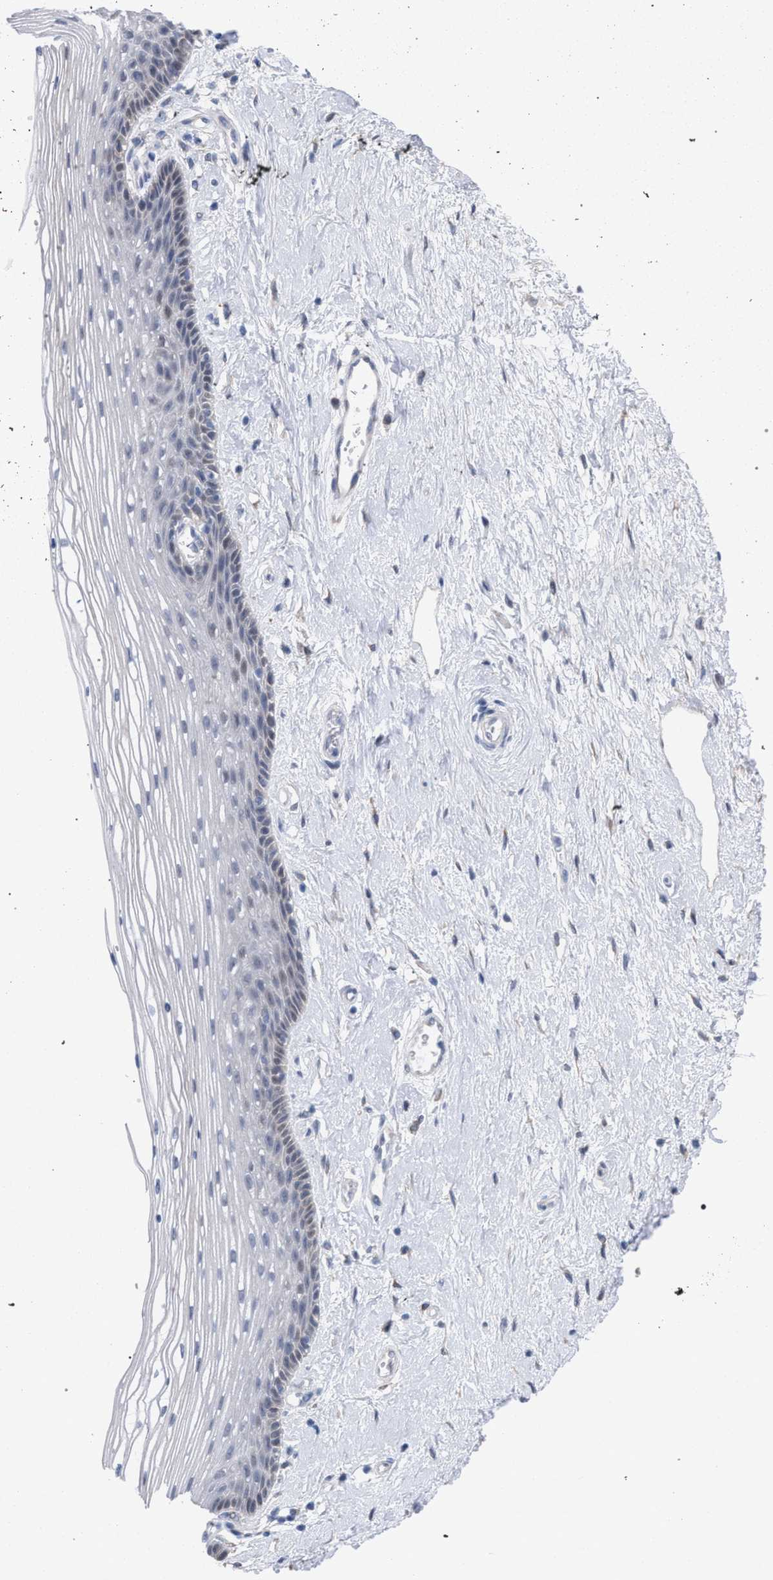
{"staining": {"intensity": "negative", "quantity": "none", "location": "none"}, "tissue": "vagina", "cell_type": "Squamous epithelial cells", "image_type": "normal", "snomed": [{"axis": "morphology", "description": "Normal tissue, NOS"}, {"axis": "topography", "description": "Vagina"}], "caption": "Immunohistochemistry (IHC) image of unremarkable human vagina stained for a protein (brown), which shows no expression in squamous epithelial cells.", "gene": "FHOD3", "patient": {"sex": "female", "age": 46}}